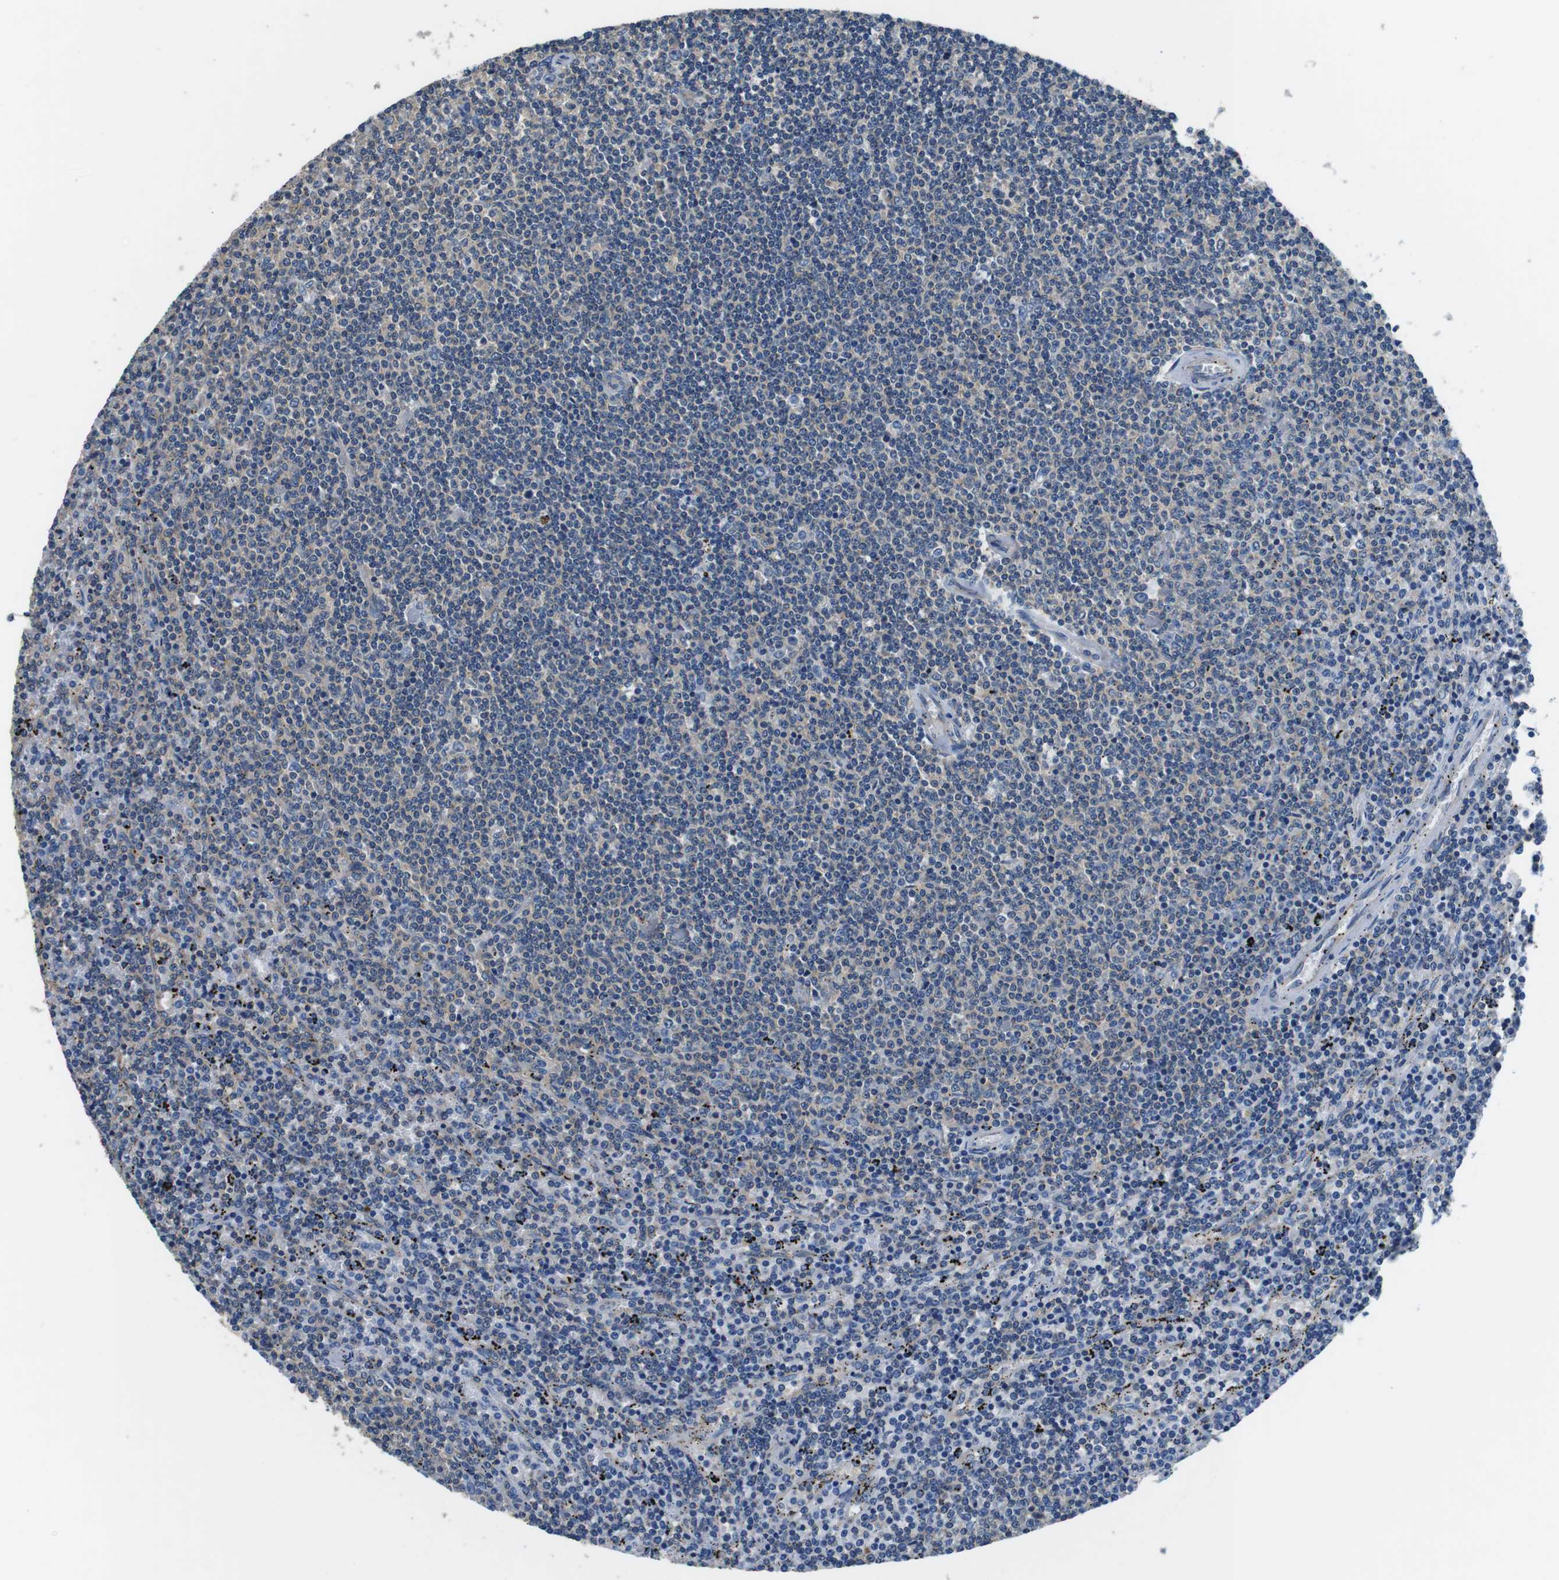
{"staining": {"intensity": "weak", "quantity": "<25%", "location": "cytoplasmic/membranous"}, "tissue": "lymphoma", "cell_type": "Tumor cells", "image_type": "cancer", "snomed": [{"axis": "morphology", "description": "Malignant lymphoma, non-Hodgkin's type, Low grade"}, {"axis": "topography", "description": "Spleen"}], "caption": "This histopathology image is of malignant lymphoma, non-Hodgkin's type (low-grade) stained with immunohistochemistry to label a protein in brown with the nuclei are counter-stained blue. There is no positivity in tumor cells. (DAB (3,3'-diaminobenzidine) immunohistochemistry (IHC) with hematoxylin counter stain).", "gene": "DENND4C", "patient": {"sex": "female", "age": 50}}